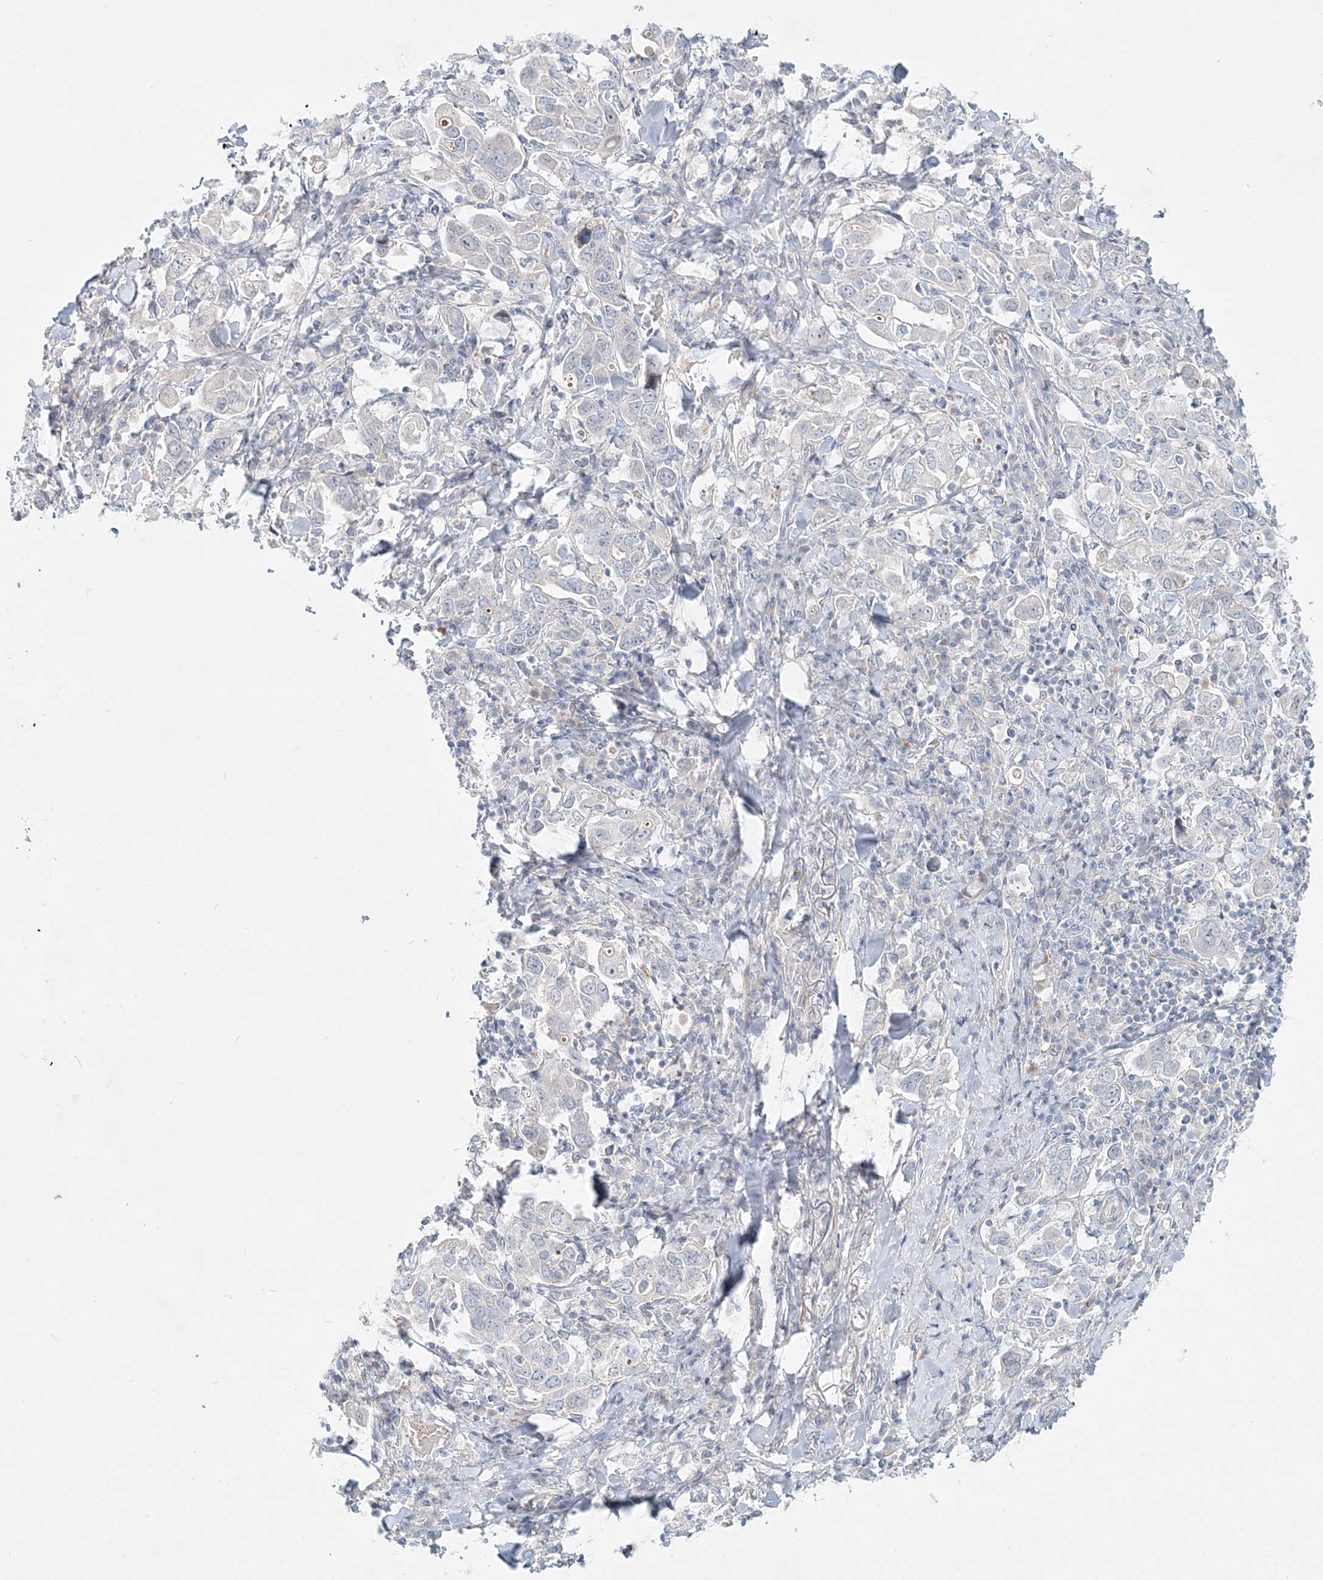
{"staining": {"intensity": "negative", "quantity": "none", "location": "none"}, "tissue": "stomach cancer", "cell_type": "Tumor cells", "image_type": "cancer", "snomed": [{"axis": "morphology", "description": "Adenocarcinoma, NOS"}, {"axis": "topography", "description": "Stomach, upper"}], "caption": "A micrograph of human stomach cancer is negative for staining in tumor cells.", "gene": "DNAH5", "patient": {"sex": "male", "age": 62}}